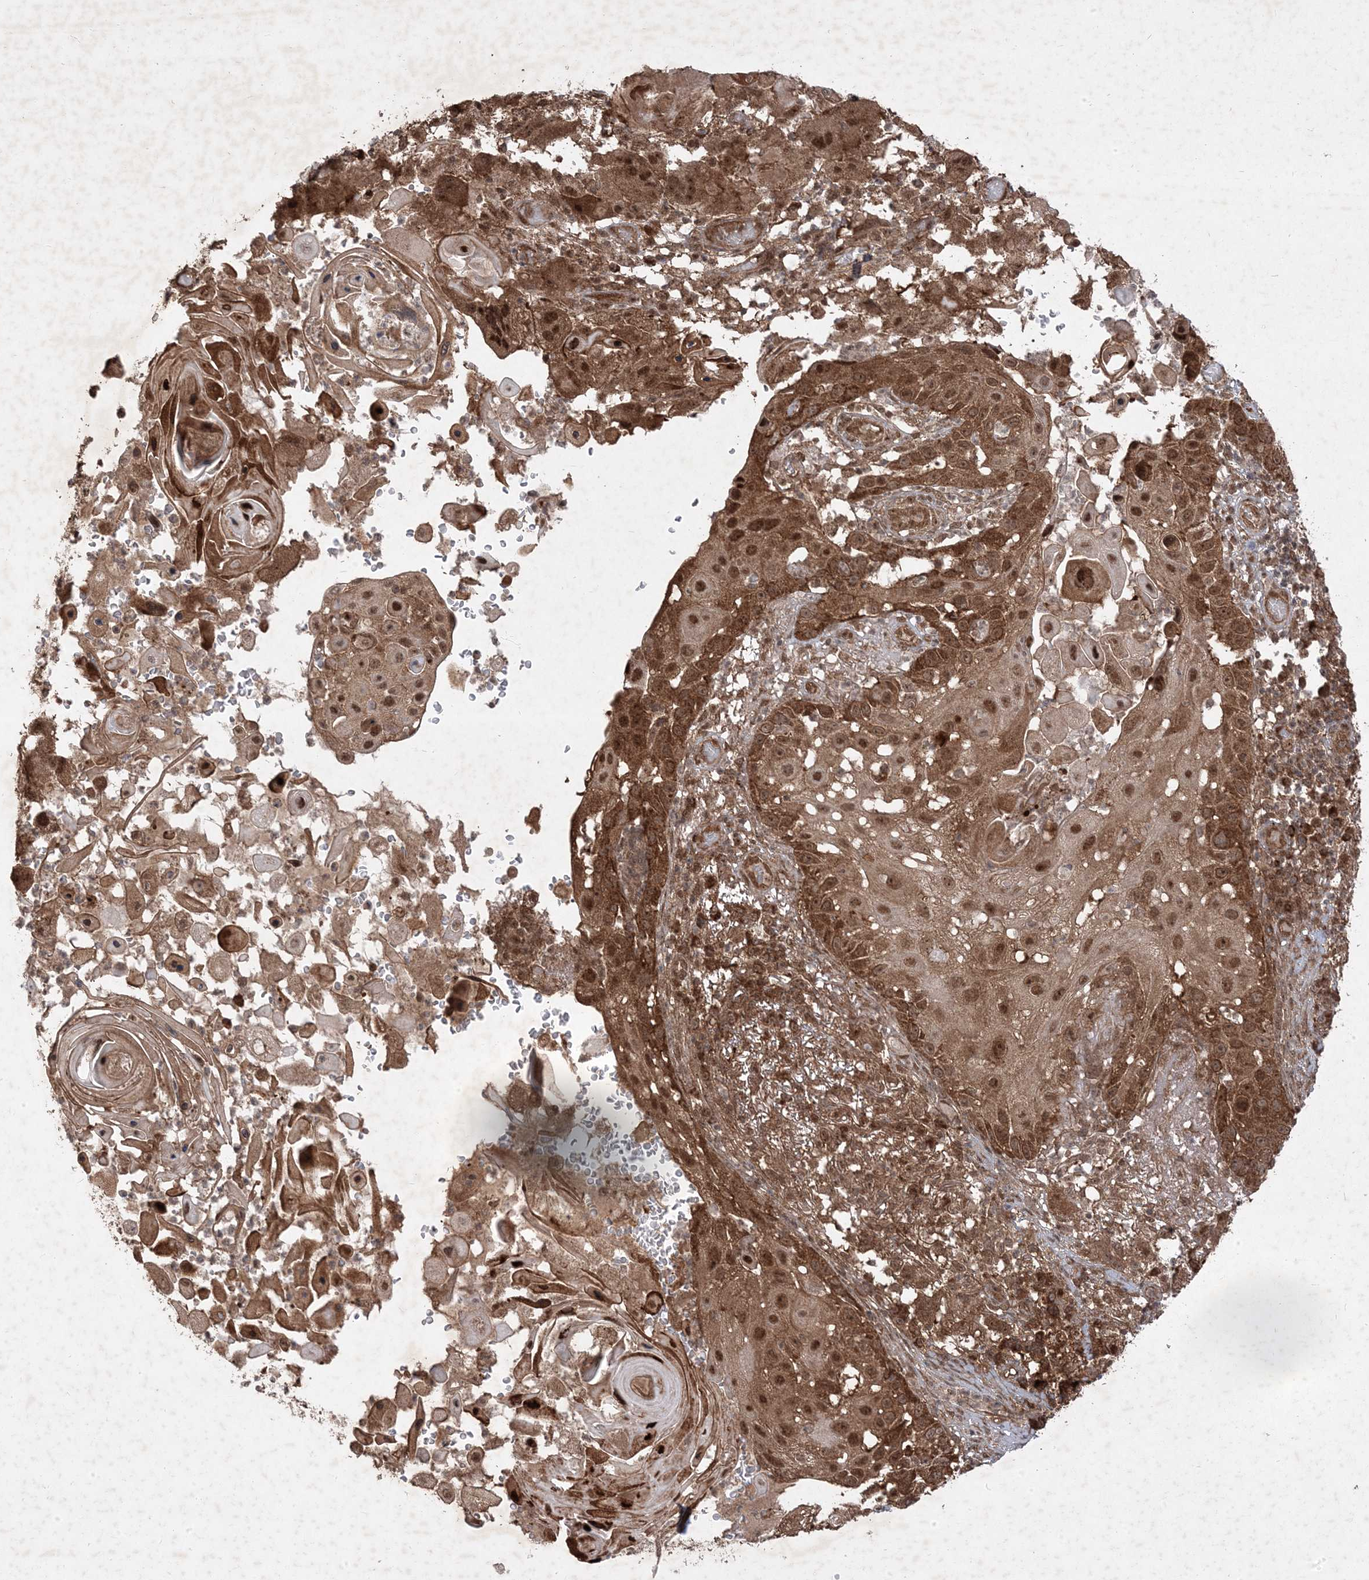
{"staining": {"intensity": "moderate", "quantity": ">75%", "location": "cytoplasmic/membranous,nuclear"}, "tissue": "skin cancer", "cell_type": "Tumor cells", "image_type": "cancer", "snomed": [{"axis": "morphology", "description": "Squamous cell carcinoma, NOS"}, {"axis": "topography", "description": "Skin"}], "caption": "Protein staining of skin cancer (squamous cell carcinoma) tissue reveals moderate cytoplasmic/membranous and nuclear positivity in about >75% of tumor cells.", "gene": "PLEKHM2", "patient": {"sex": "female", "age": 44}}